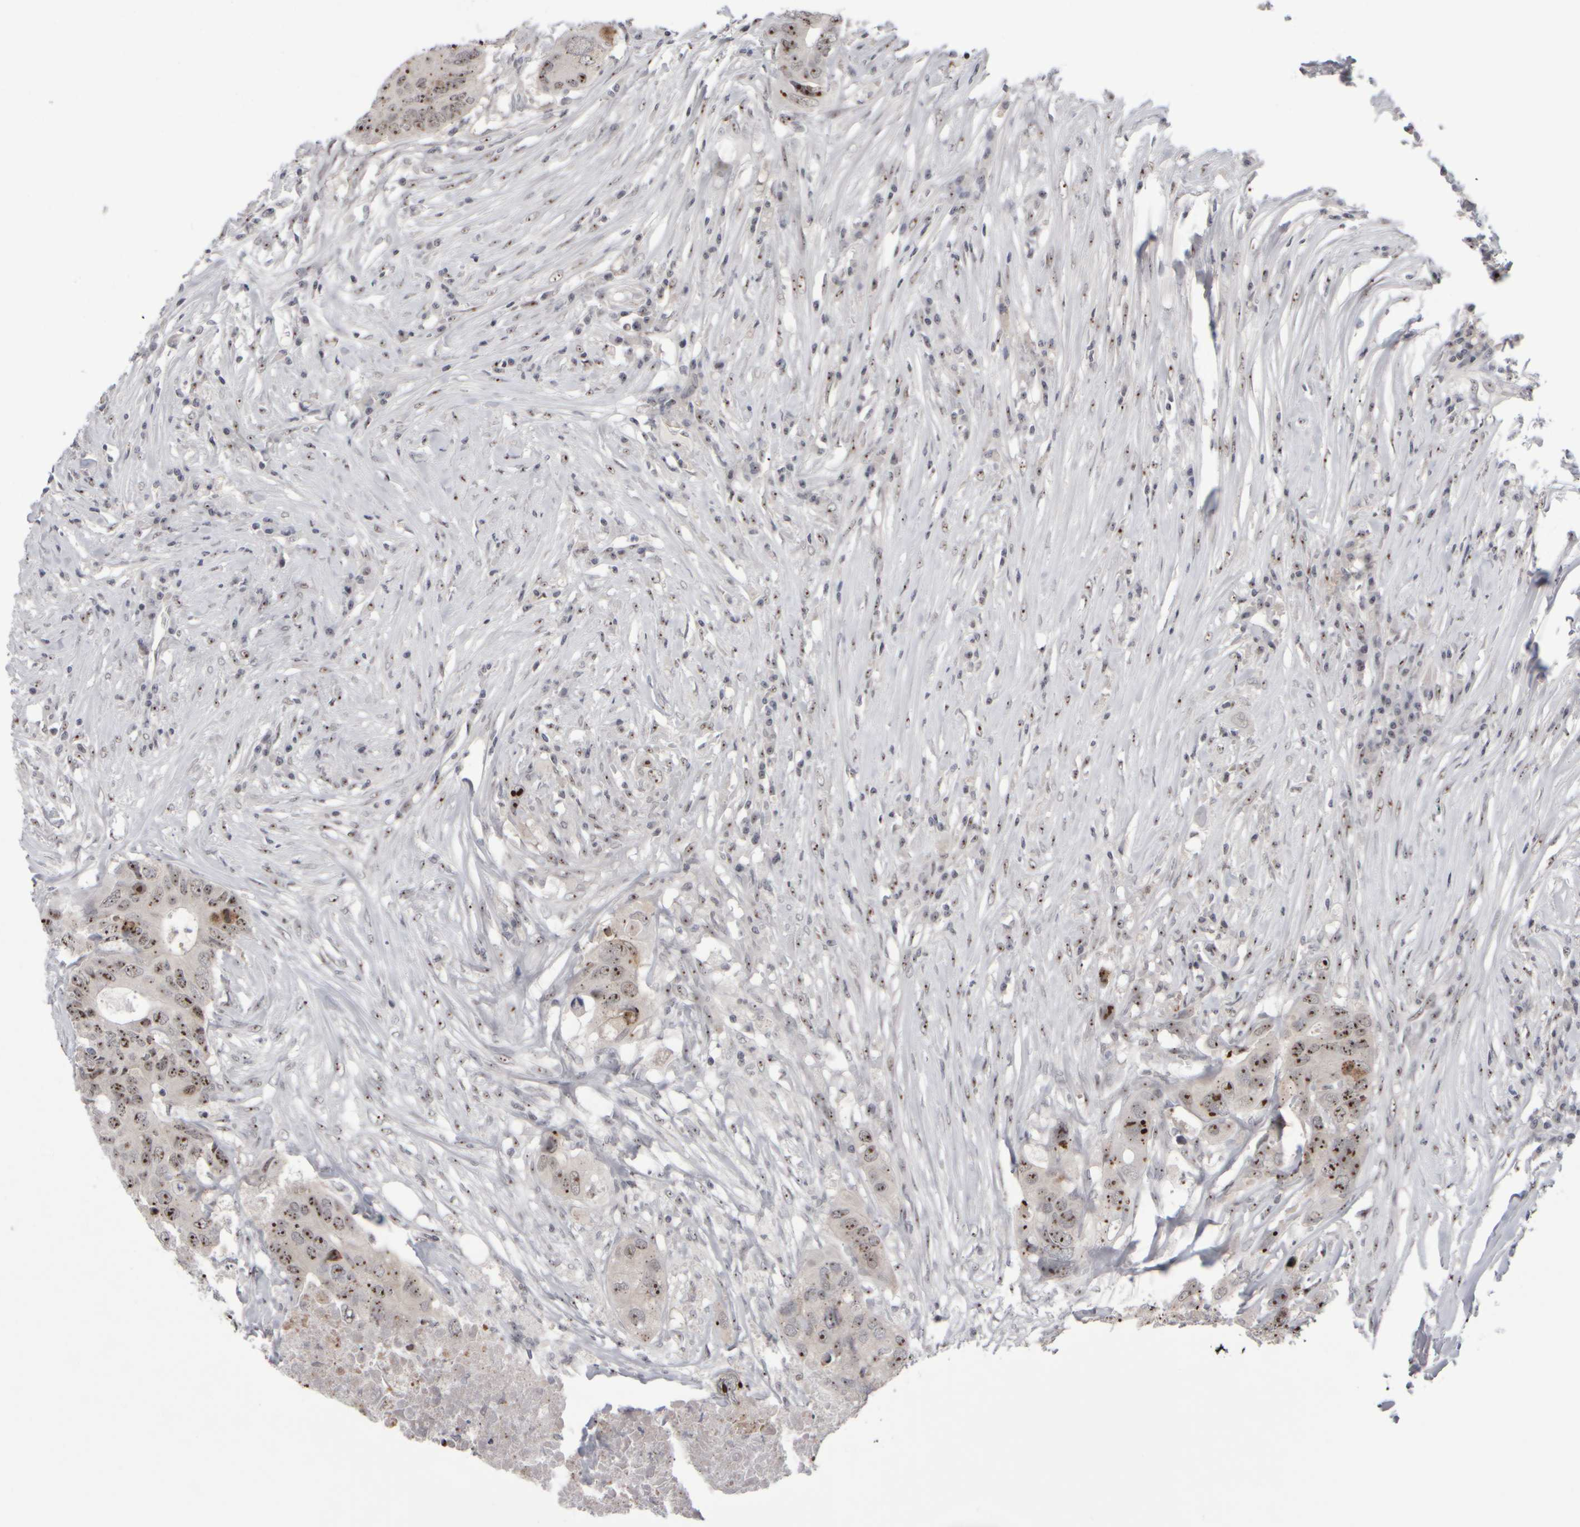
{"staining": {"intensity": "moderate", "quantity": ">75%", "location": "nuclear"}, "tissue": "colorectal cancer", "cell_type": "Tumor cells", "image_type": "cancer", "snomed": [{"axis": "morphology", "description": "Adenocarcinoma, NOS"}, {"axis": "topography", "description": "Colon"}], "caption": "IHC histopathology image of human adenocarcinoma (colorectal) stained for a protein (brown), which shows medium levels of moderate nuclear staining in about >75% of tumor cells.", "gene": "SURF6", "patient": {"sex": "male", "age": 71}}